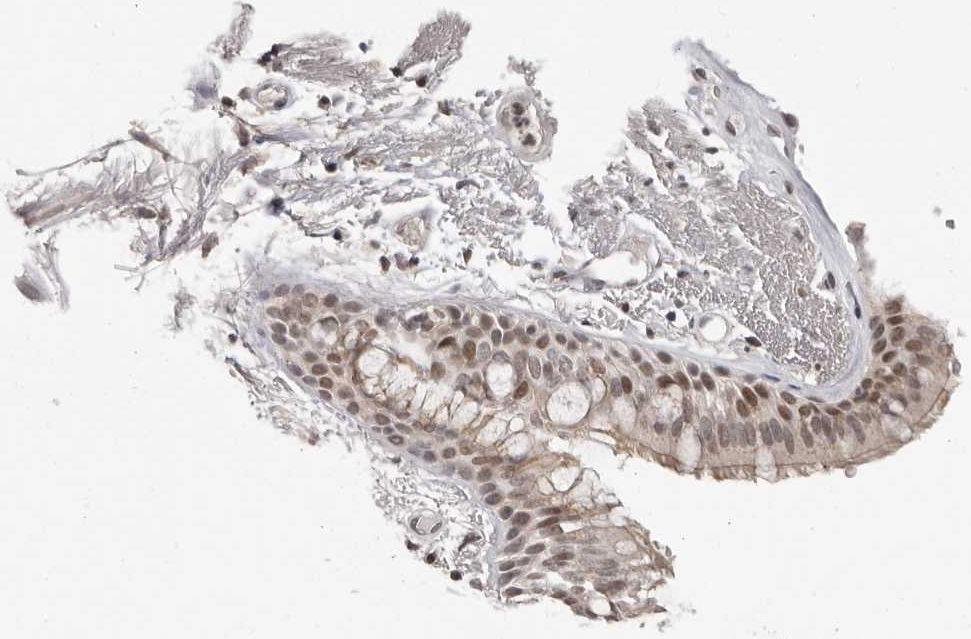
{"staining": {"intensity": "moderate", "quantity": "<25%", "location": "nuclear"}, "tissue": "bronchus", "cell_type": "Respiratory epithelial cells", "image_type": "normal", "snomed": [{"axis": "morphology", "description": "Normal tissue, NOS"}, {"axis": "morphology", "description": "Squamous cell carcinoma, NOS"}, {"axis": "topography", "description": "Lymph node"}, {"axis": "topography", "description": "Bronchus"}, {"axis": "topography", "description": "Lung"}], "caption": "Protein staining demonstrates moderate nuclear expression in approximately <25% of respiratory epithelial cells in normal bronchus. (IHC, brightfield microscopy, high magnification).", "gene": "SRCAP", "patient": {"sex": "male", "age": 66}}